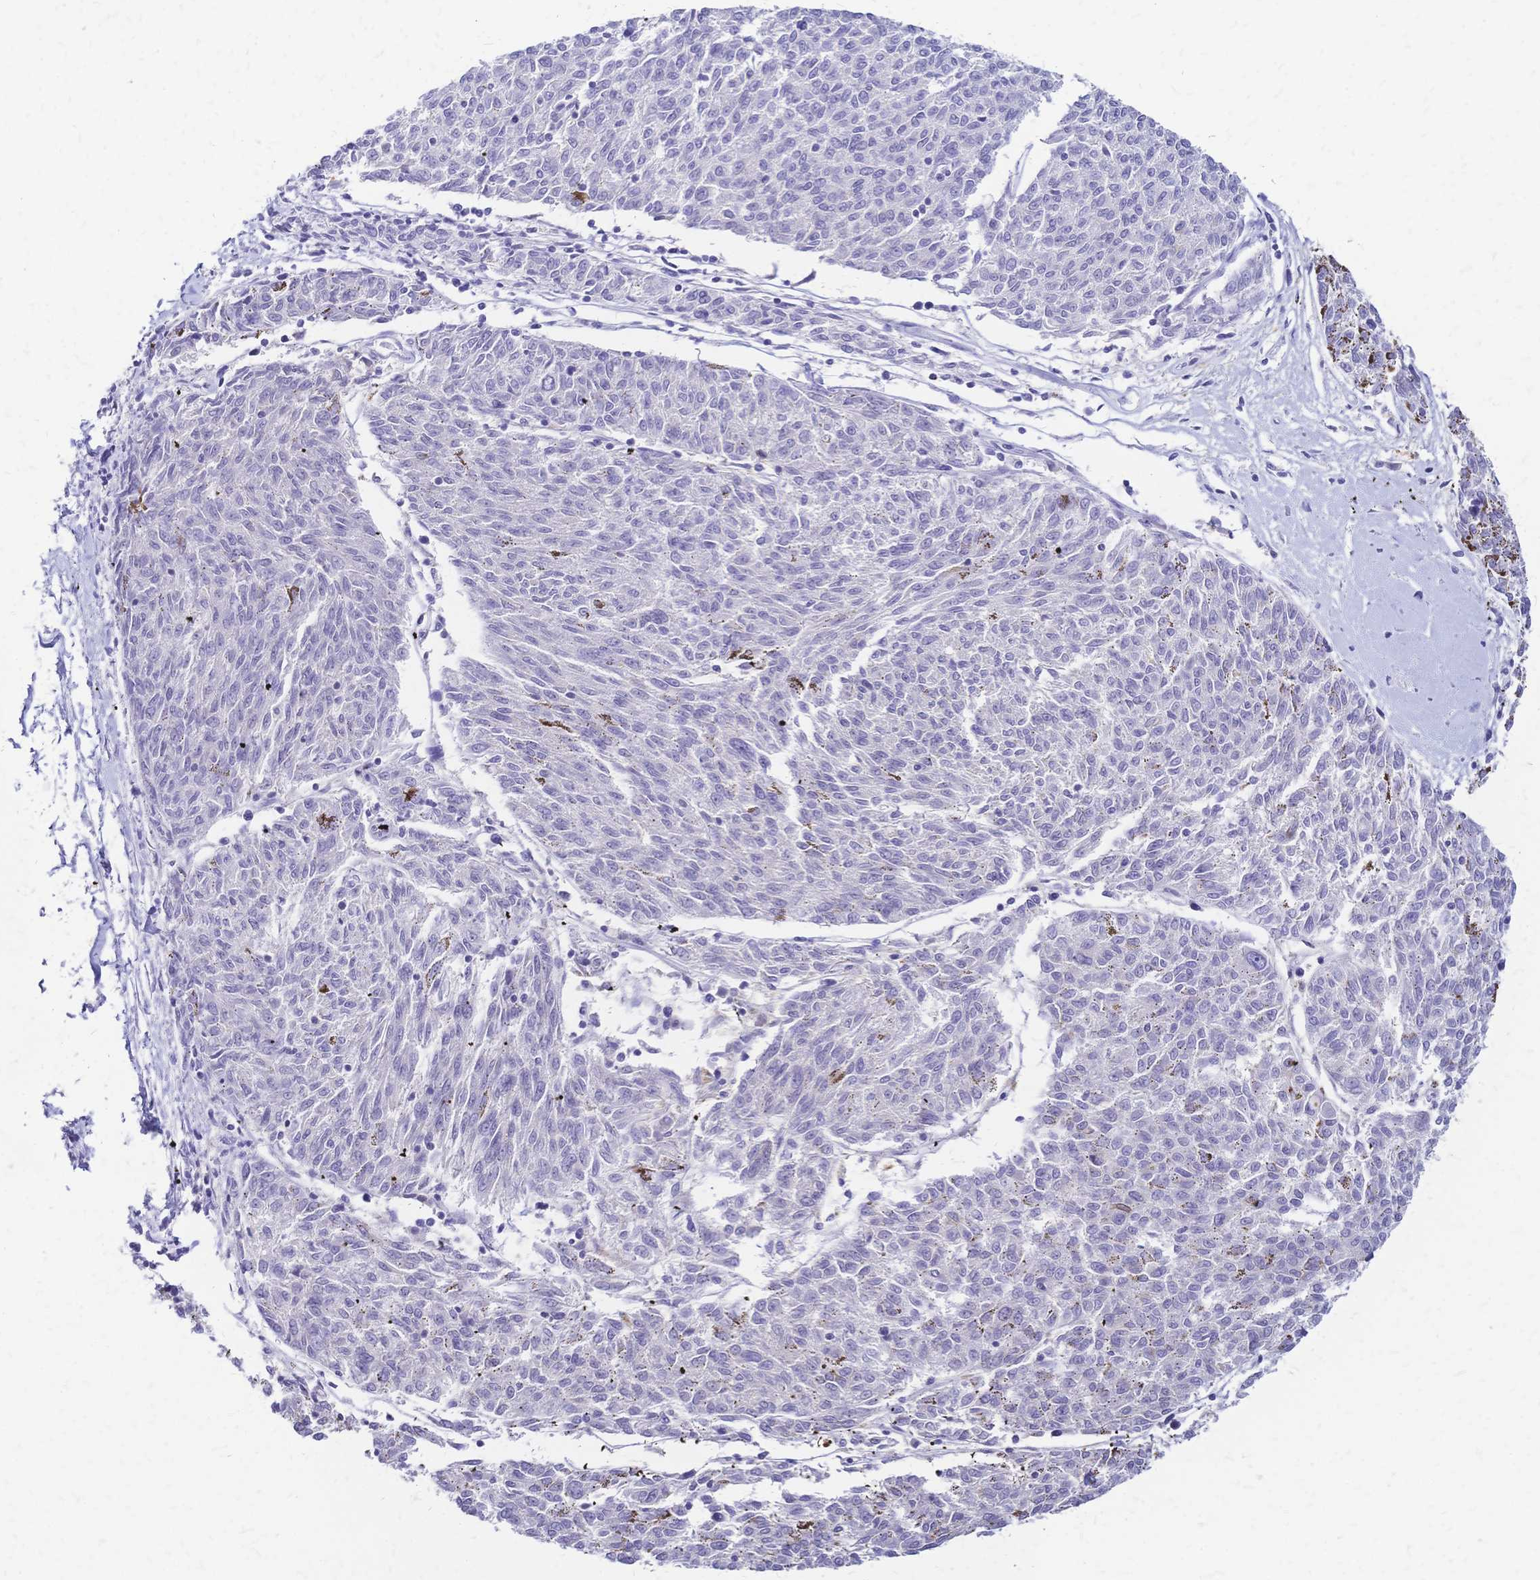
{"staining": {"intensity": "negative", "quantity": "none", "location": "none"}, "tissue": "melanoma", "cell_type": "Tumor cells", "image_type": "cancer", "snomed": [{"axis": "morphology", "description": "Malignant melanoma, NOS"}, {"axis": "topography", "description": "Skin"}], "caption": "High power microscopy histopathology image of an immunohistochemistry image of malignant melanoma, revealing no significant expression in tumor cells.", "gene": "FA2H", "patient": {"sex": "female", "age": 72}}